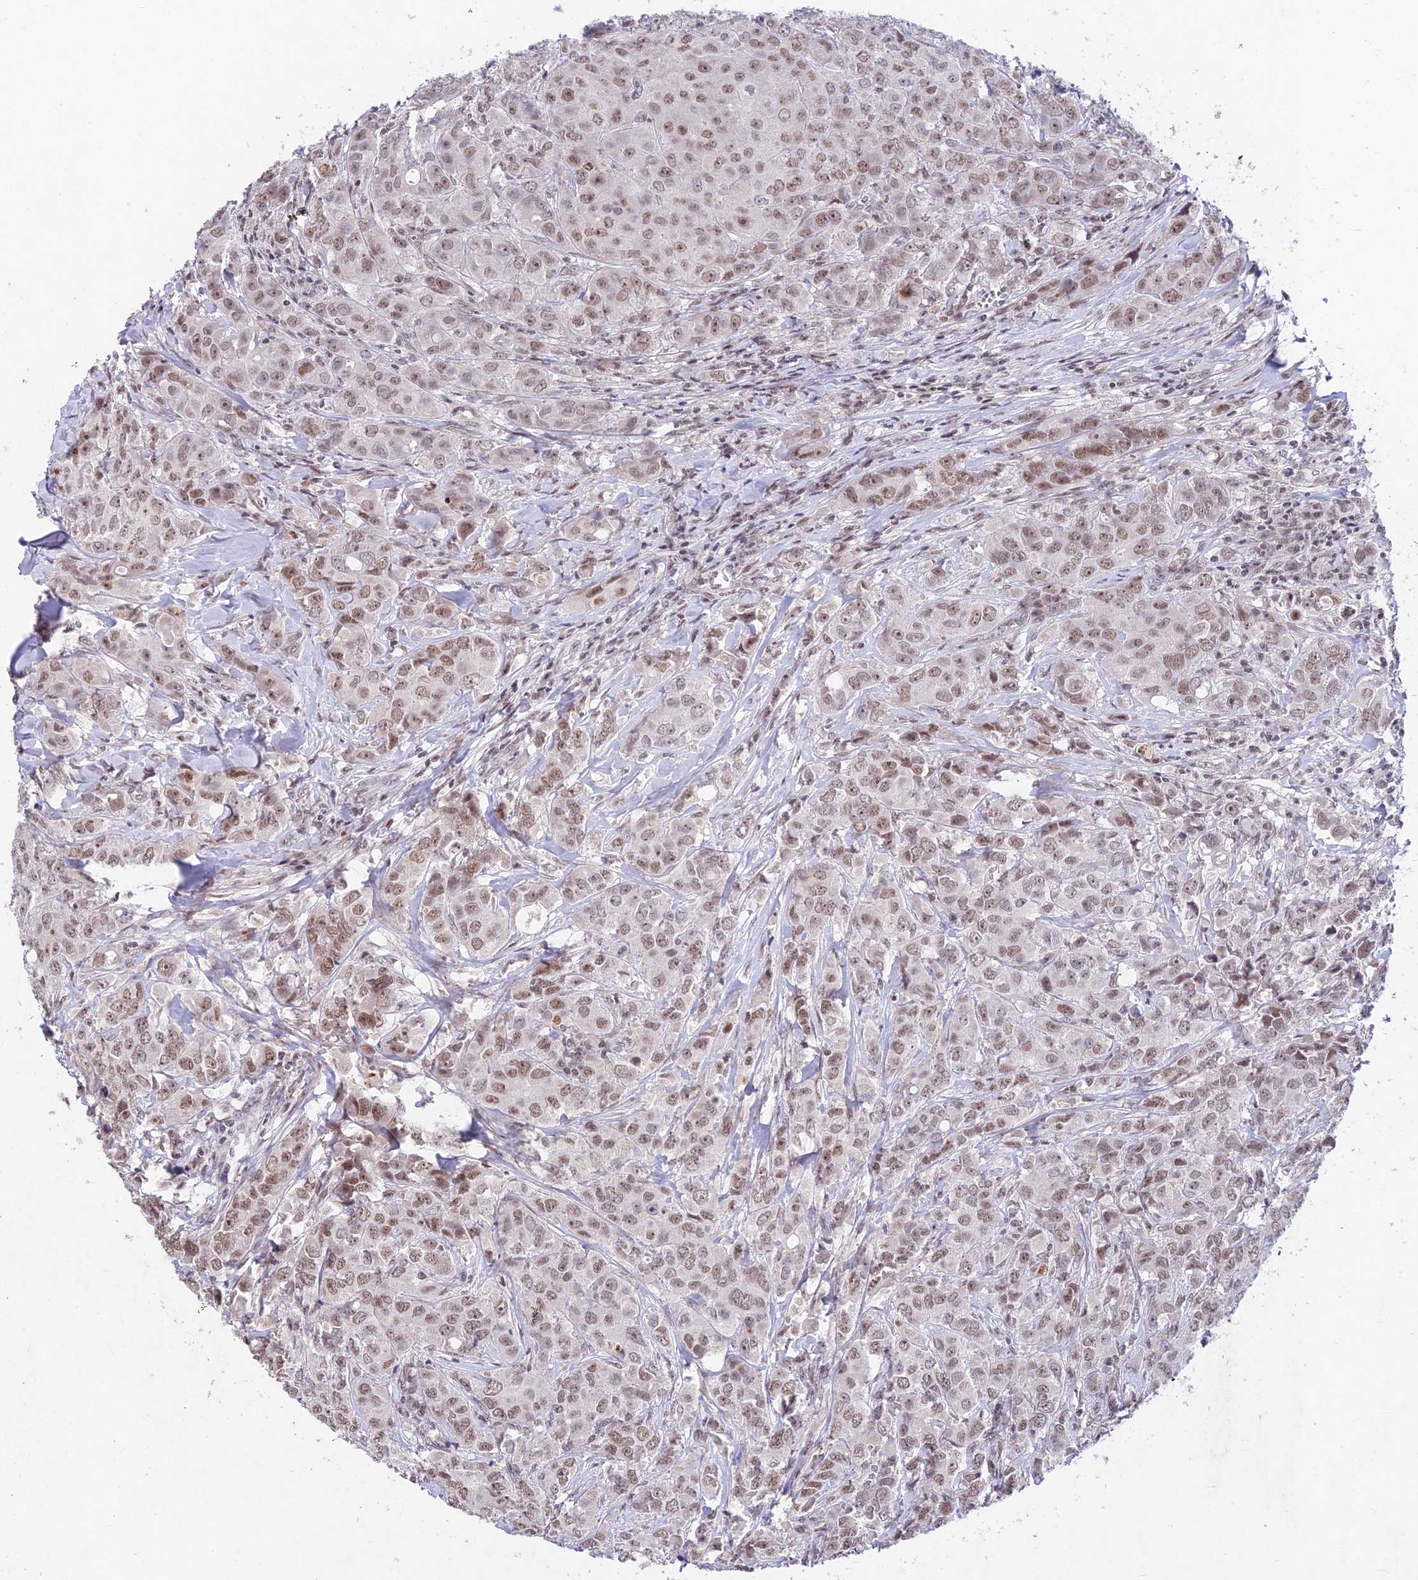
{"staining": {"intensity": "moderate", "quantity": ">75%", "location": "nuclear"}, "tissue": "breast cancer", "cell_type": "Tumor cells", "image_type": "cancer", "snomed": [{"axis": "morphology", "description": "Duct carcinoma"}, {"axis": "topography", "description": "Breast"}], "caption": "Immunohistochemical staining of breast cancer (intraductal carcinoma) demonstrates moderate nuclear protein positivity in about >75% of tumor cells.", "gene": "RAVER1", "patient": {"sex": "female", "age": 43}}